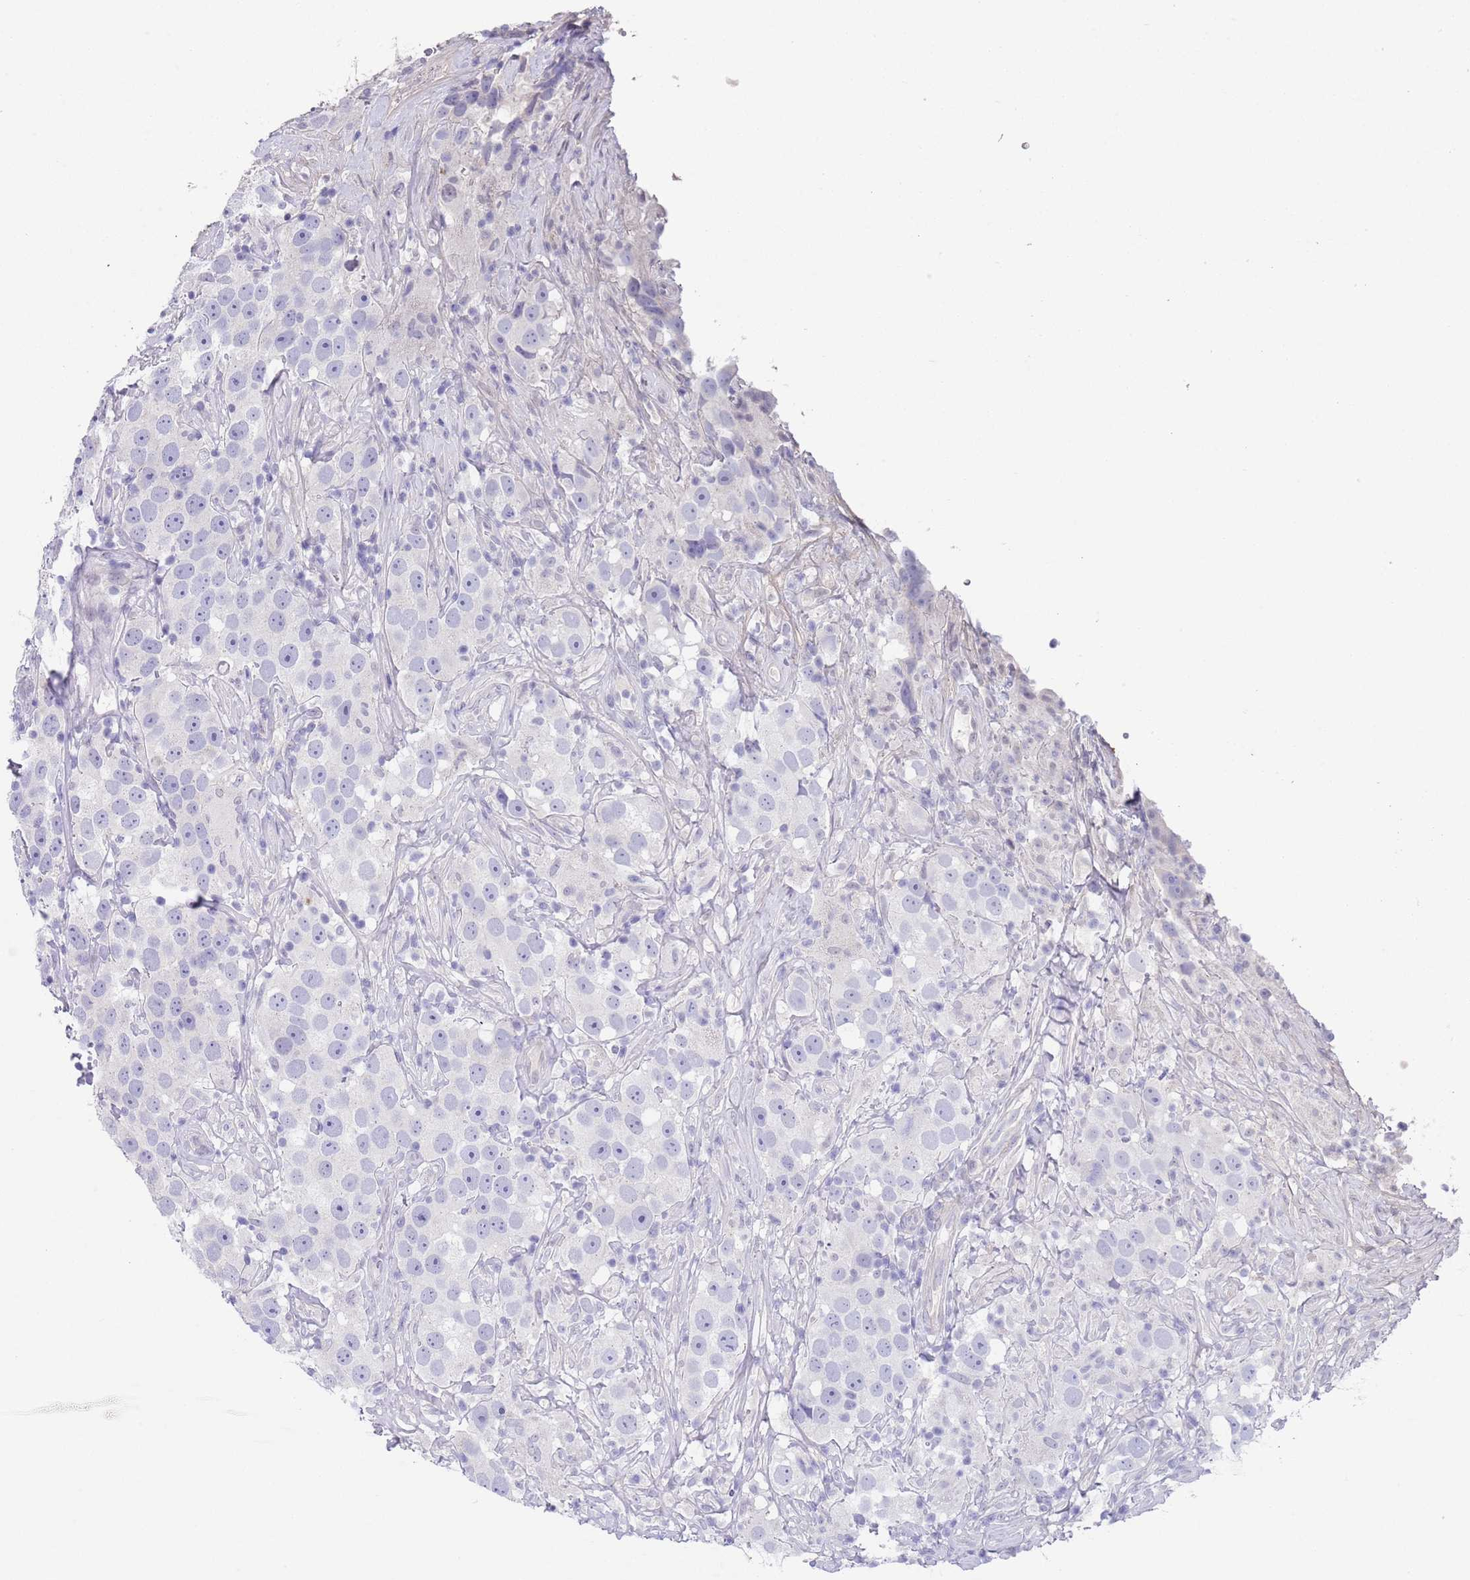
{"staining": {"intensity": "negative", "quantity": "none", "location": "none"}, "tissue": "testis cancer", "cell_type": "Tumor cells", "image_type": "cancer", "snomed": [{"axis": "morphology", "description": "Seminoma, NOS"}, {"axis": "topography", "description": "Testis"}], "caption": "An immunohistochemistry (IHC) image of testis cancer (seminoma) is shown. There is no staining in tumor cells of testis cancer (seminoma).", "gene": "RNF169", "patient": {"sex": "male", "age": 49}}